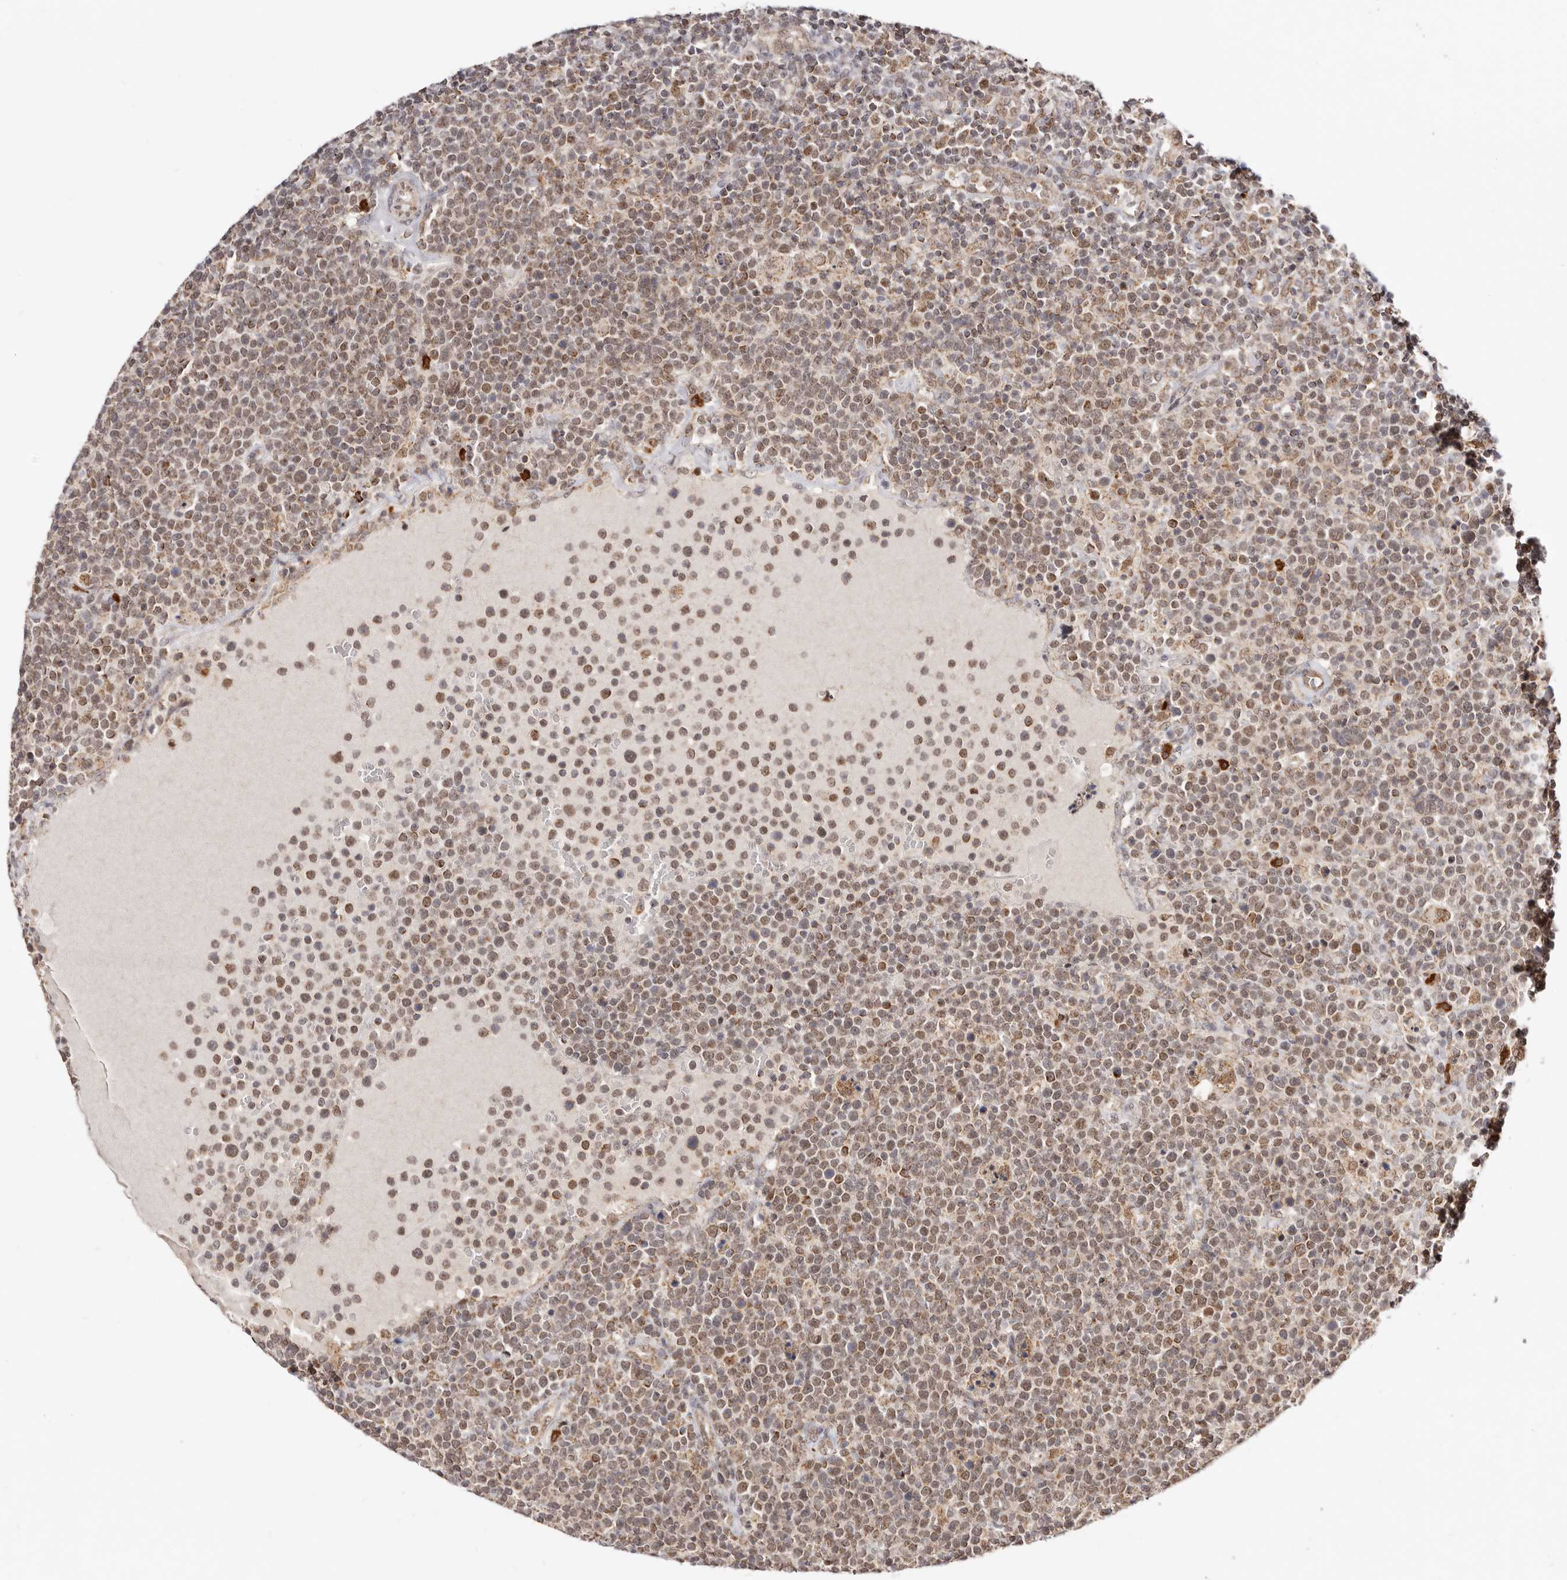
{"staining": {"intensity": "moderate", "quantity": ">75%", "location": "cytoplasmic/membranous,nuclear"}, "tissue": "lymphoma", "cell_type": "Tumor cells", "image_type": "cancer", "snomed": [{"axis": "morphology", "description": "Malignant lymphoma, non-Hodgkin's type, High grade"}, {"axis": "topography", "description": "Lymph node"}], "caption": "Moderate cytoplasmic/membranous and nuclear protein expression is identified in about >75% of tumor cells in lymphoma.", "gene": "SEC14L1", "patient": {"sex": "male", "age": 61}}